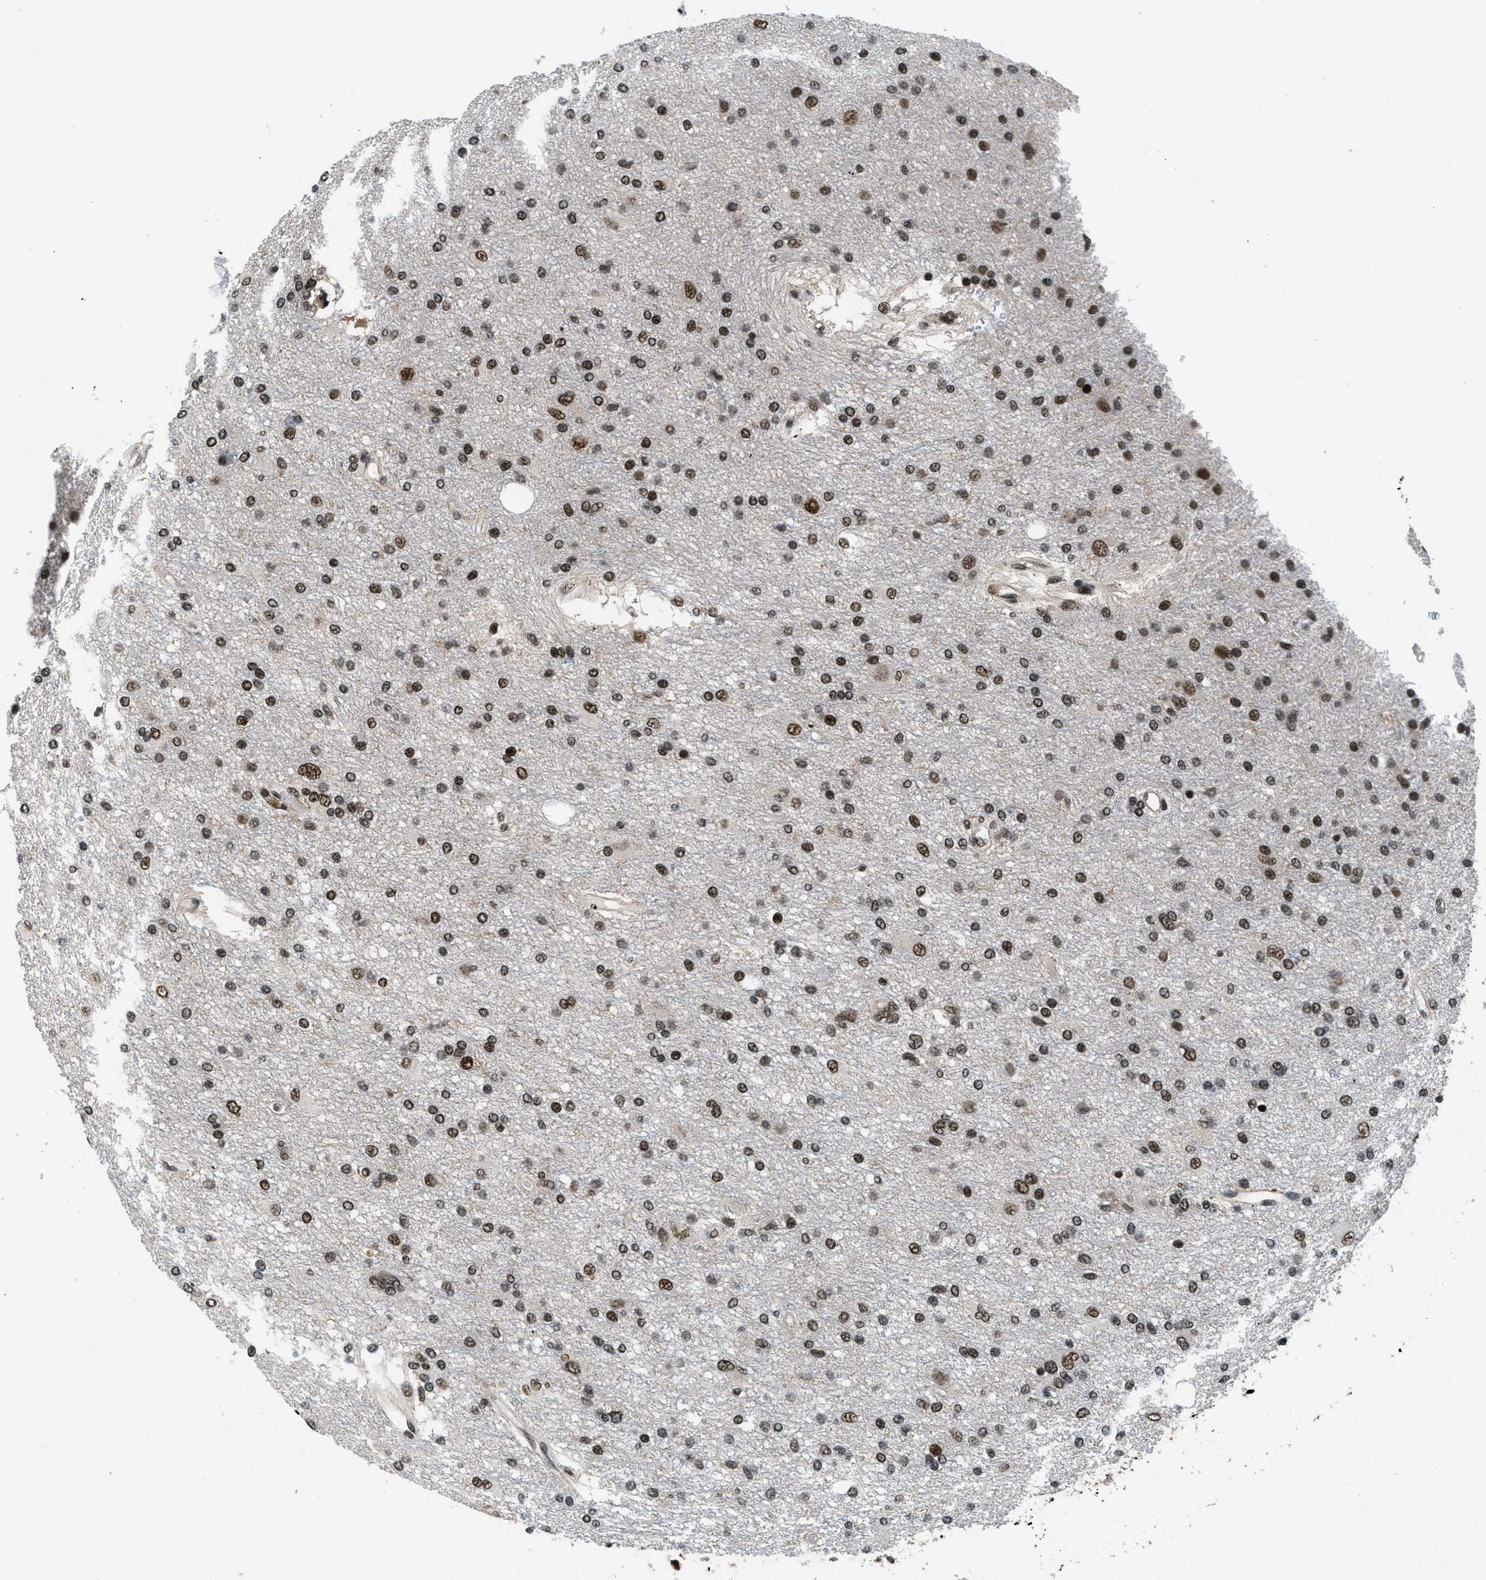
{"staining": {"intensity": "strong", "quantity": ">75%", "location": "nuclear"}, "tissue": "glioma", "cell_type": "Tumor cells", "image_type": "cancer", "snomed": [{"axis": "morphology", "description": "Glioma, malignant, High grade"}, {"axis": "topography", "description": "Brain"}], "caption": "The immunohistochemical stain shows strong nuclear expression in tumor cells of high-grade glioma (malignant) tissue. The staining was performed using DAB to visualize the protein expression in brown, while the nuclei were stained in blue with hematoxylin (Magnification: 20x).", "gene": "CUL4B", "patient": {"sex": "female", "age": 59}}